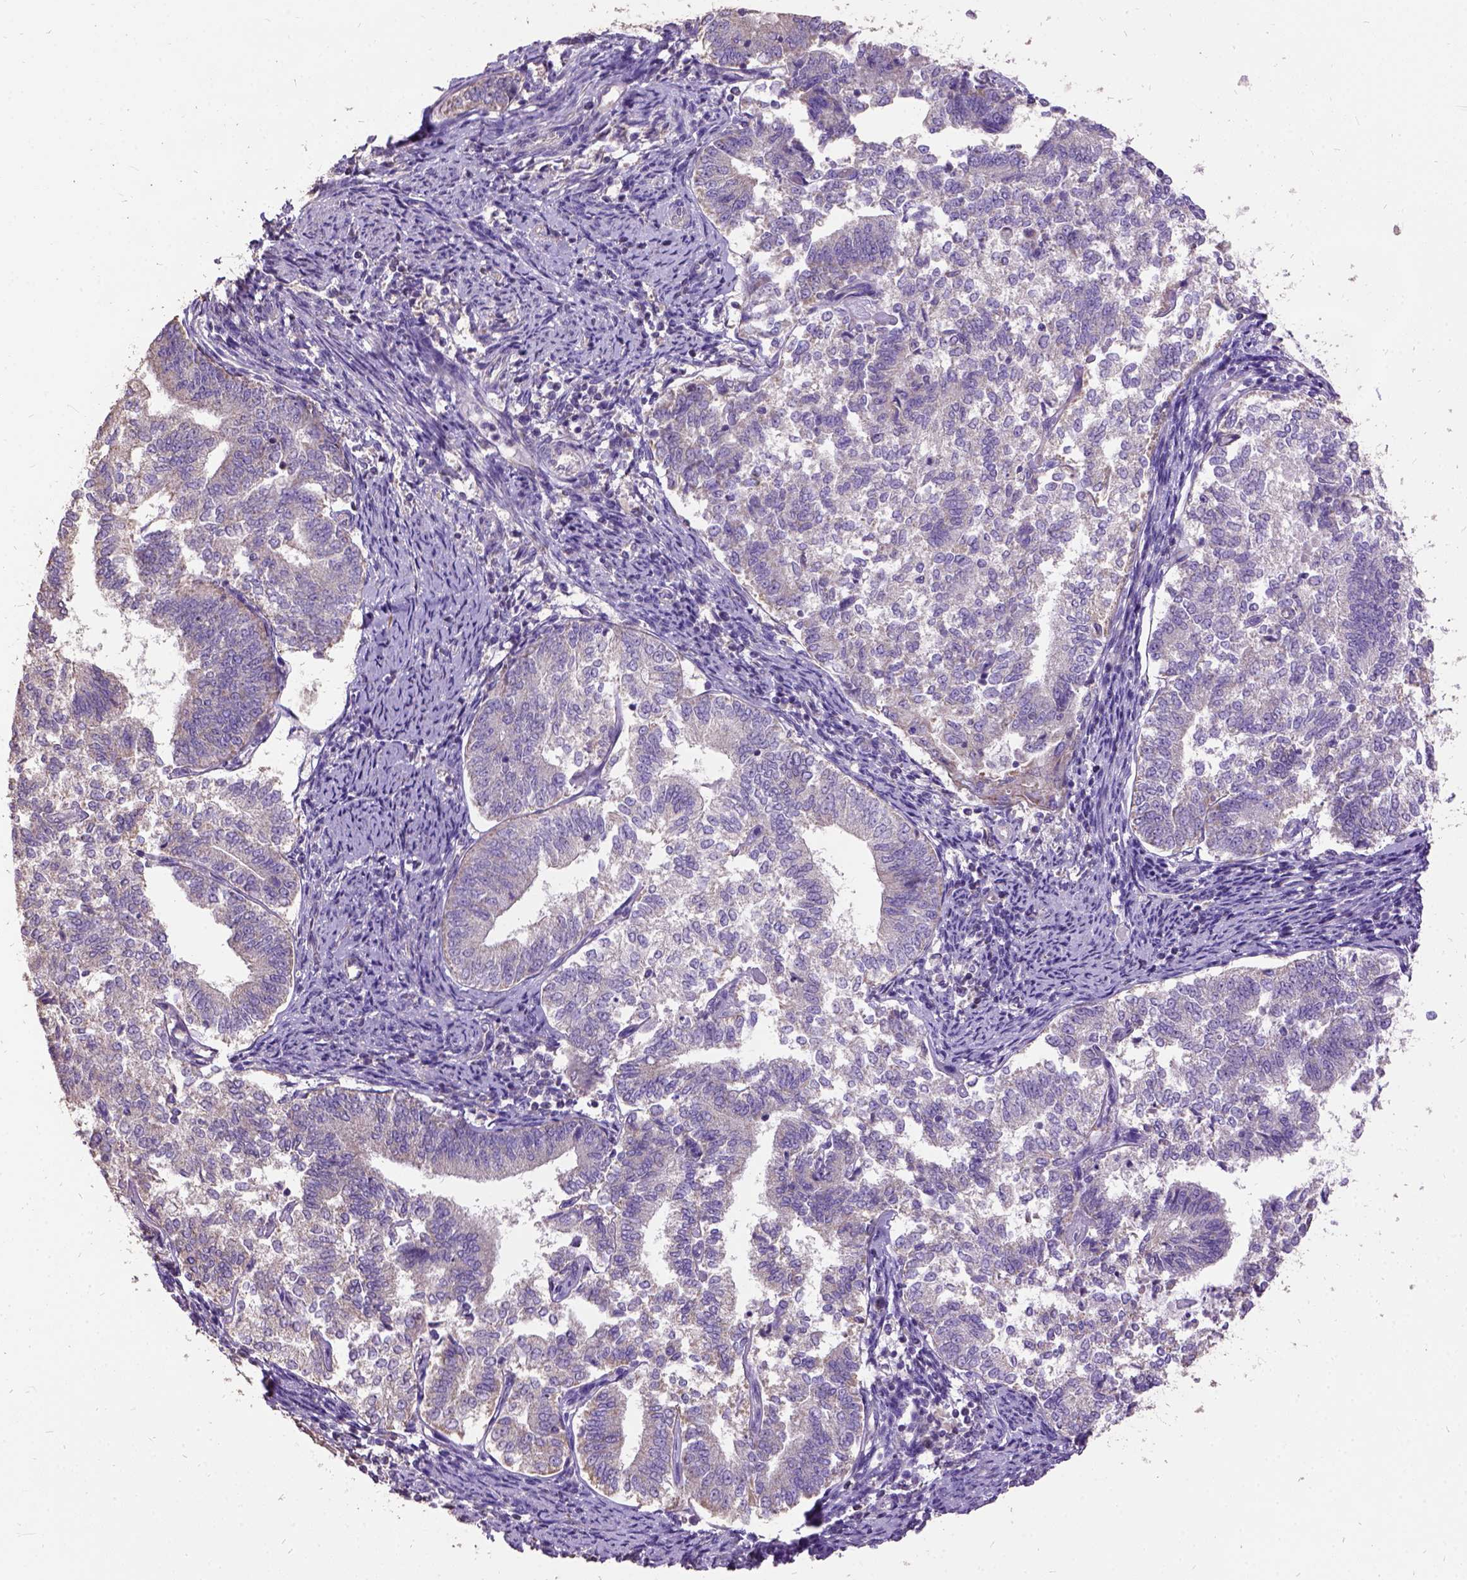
{"staining": {"intensity": "negative", "quantity": "none", "location": "none"}, "tissue": "endometrial cancer", "cell_type": "Tumor cells", "image_type": "cancer", "snomed": [{"axis": "morphology", "description": "Adenocarcinoma, NOS"}, {"axis": "topography", "description": "Endometrium"}], "caption": "The photomicrograph displays no significant positivity in tumor cells of endometrial cancer.", "gene": "DQX1", "patient": {"sex": "female", "age": 65}}